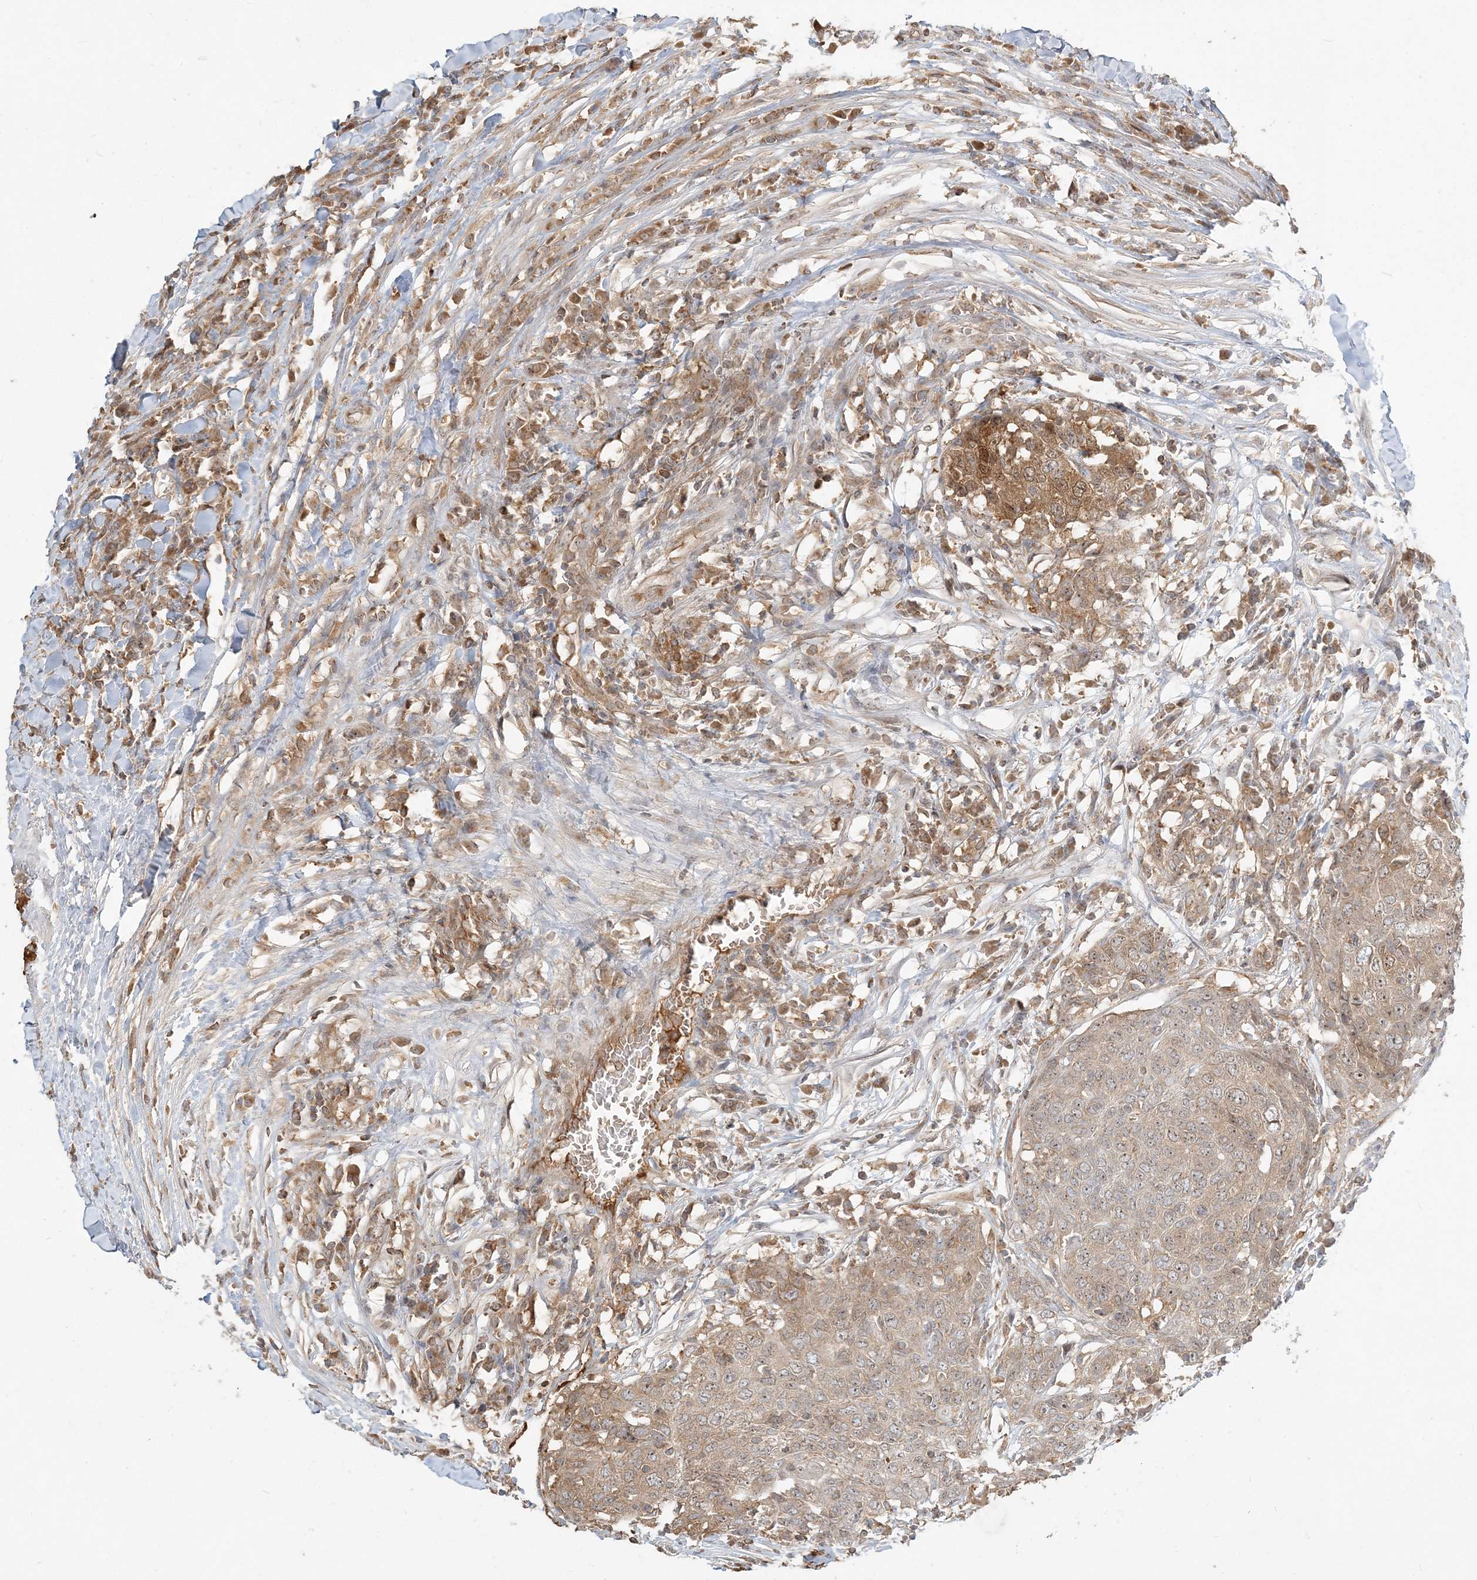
{"staining": {"intensity": "moderate", "quantity": "25%-75%", "location": "cytoplasmic/membranous,nuclear"}, "tissue": "head and neck cancer", "cell_type": "Tumor cells", "image_type": "cancer", "snomed": [{"axis": "morphology", "description": "Squamous cell carcinoma, NOS"}, {"axis": "topography", "description": "Head-Neck"}], "caption": "Squamous cell carcinoma (head and neck) was stained to show a protein in brown. There is medium levels of moderate cytoplasmic/membranous and nuclear positivity in about 25%-75% of tumor cells.", "gene": "AP1AR", "patient": {"sex": "male", "age": 66}}